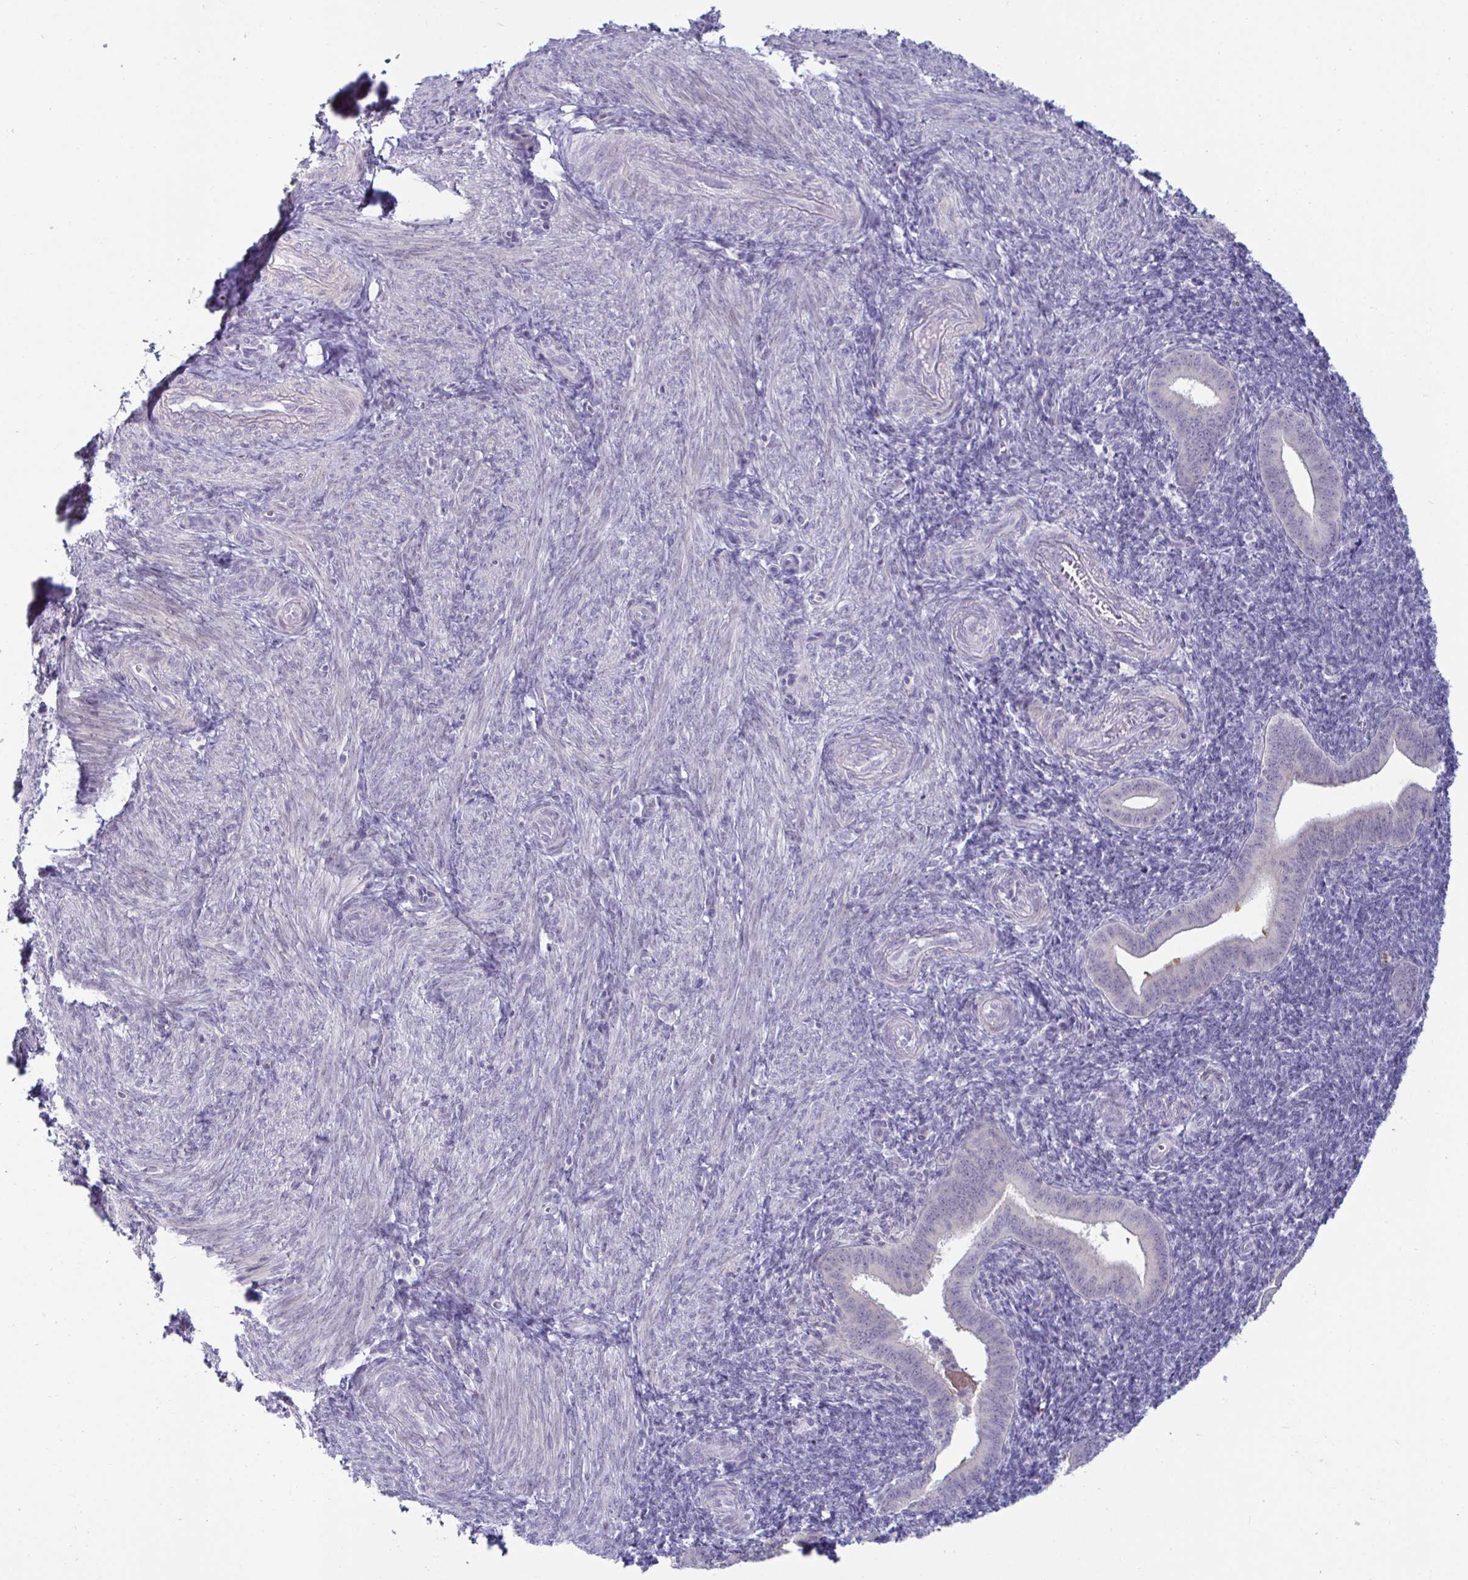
{"staining": {"intensity": "negative", "quantity": "none", "location": "none"}, "tissue": "endometrium", "cell_type": "Cells in endometrial stroma", "image_type": "normal", "snomed": [{"axis": "morphology", "description": "Normal tissue, NOS"}, {"axis": "topography", "description": "Endometrium"}], "caption": "The histopathology image demonstrates no staining of cells in endometrial stroma in benign endometrium.", "gene": "GSTM1", "patient": {"sex": "female", "age": 25}}